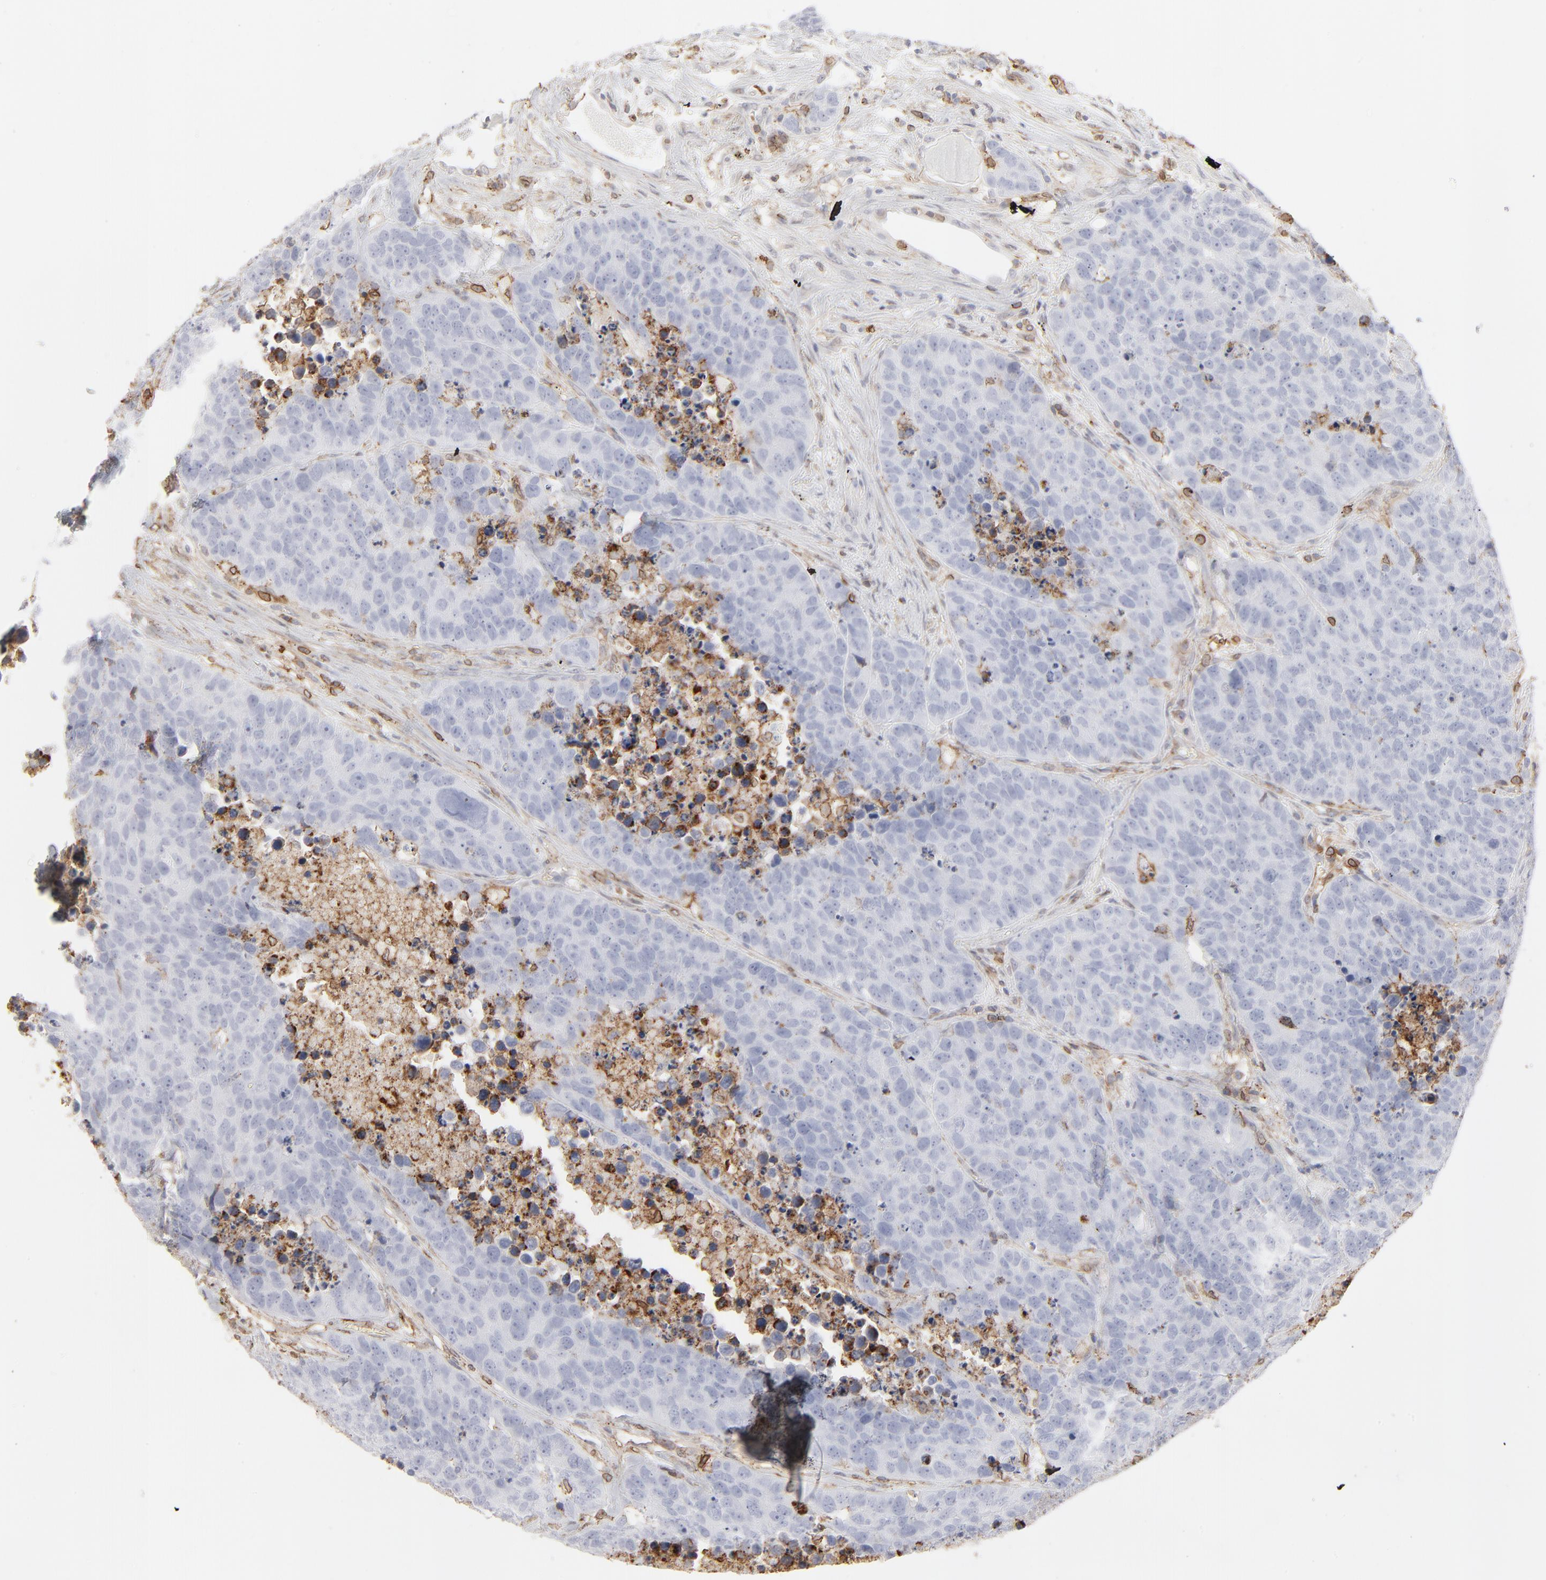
{"staining": {"intensity": "weak", "quantity": "<25%", "location": "cytoplasmic/membranous"}, "tissue": "carcinoid", "cell_type": "Tumor cells", "image_type": "cancer", "snomed": [{"axis": "morphology", "description": "Carcinoid, malignant, NOS"}, {"axis": "topography", "description": "Lung"}], "caption": "Tumor cells show no significant staining in malignant carcinoid.", "gene": "ANXA5", "patient": {"sex": "male", "age": 60}}